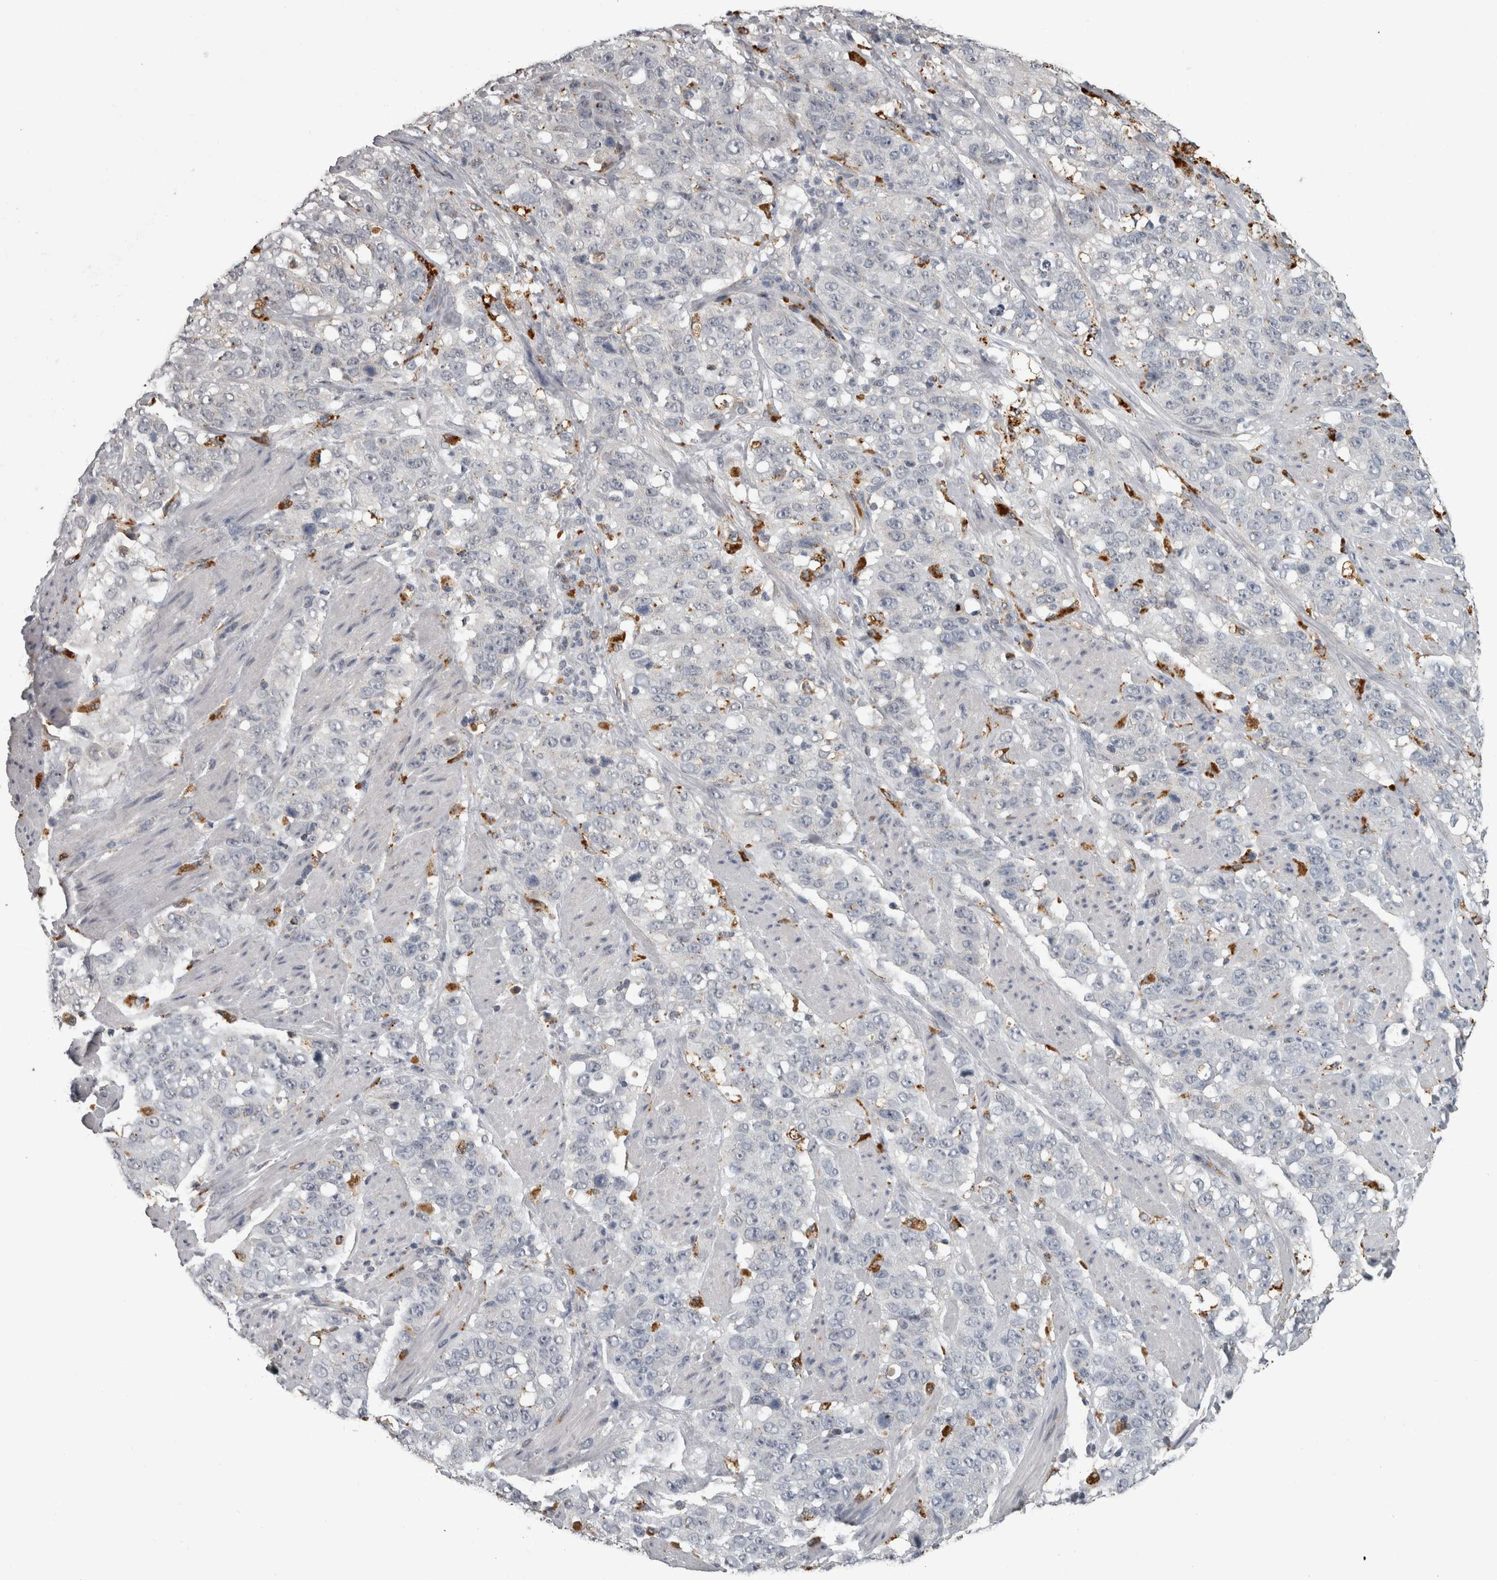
{"staining": {"intensity": "negative", "quantity": "none", "location": "none"}, "tissue": "stomach cancer", "cell_type": "Tumor cells", "image_type": "cancer", "snomed": [{"axis": "morphology", "description": "Adenocarcinoma, NOS"}, {"axis": "topography", "description": "Stomach"}], "caption": "This is an IHC photomicrograph of stomach adenocarcinoma. There is no expression in tumor cells.", "gene": "NAAA", "patient": {"sex": "male", "age": 48}}